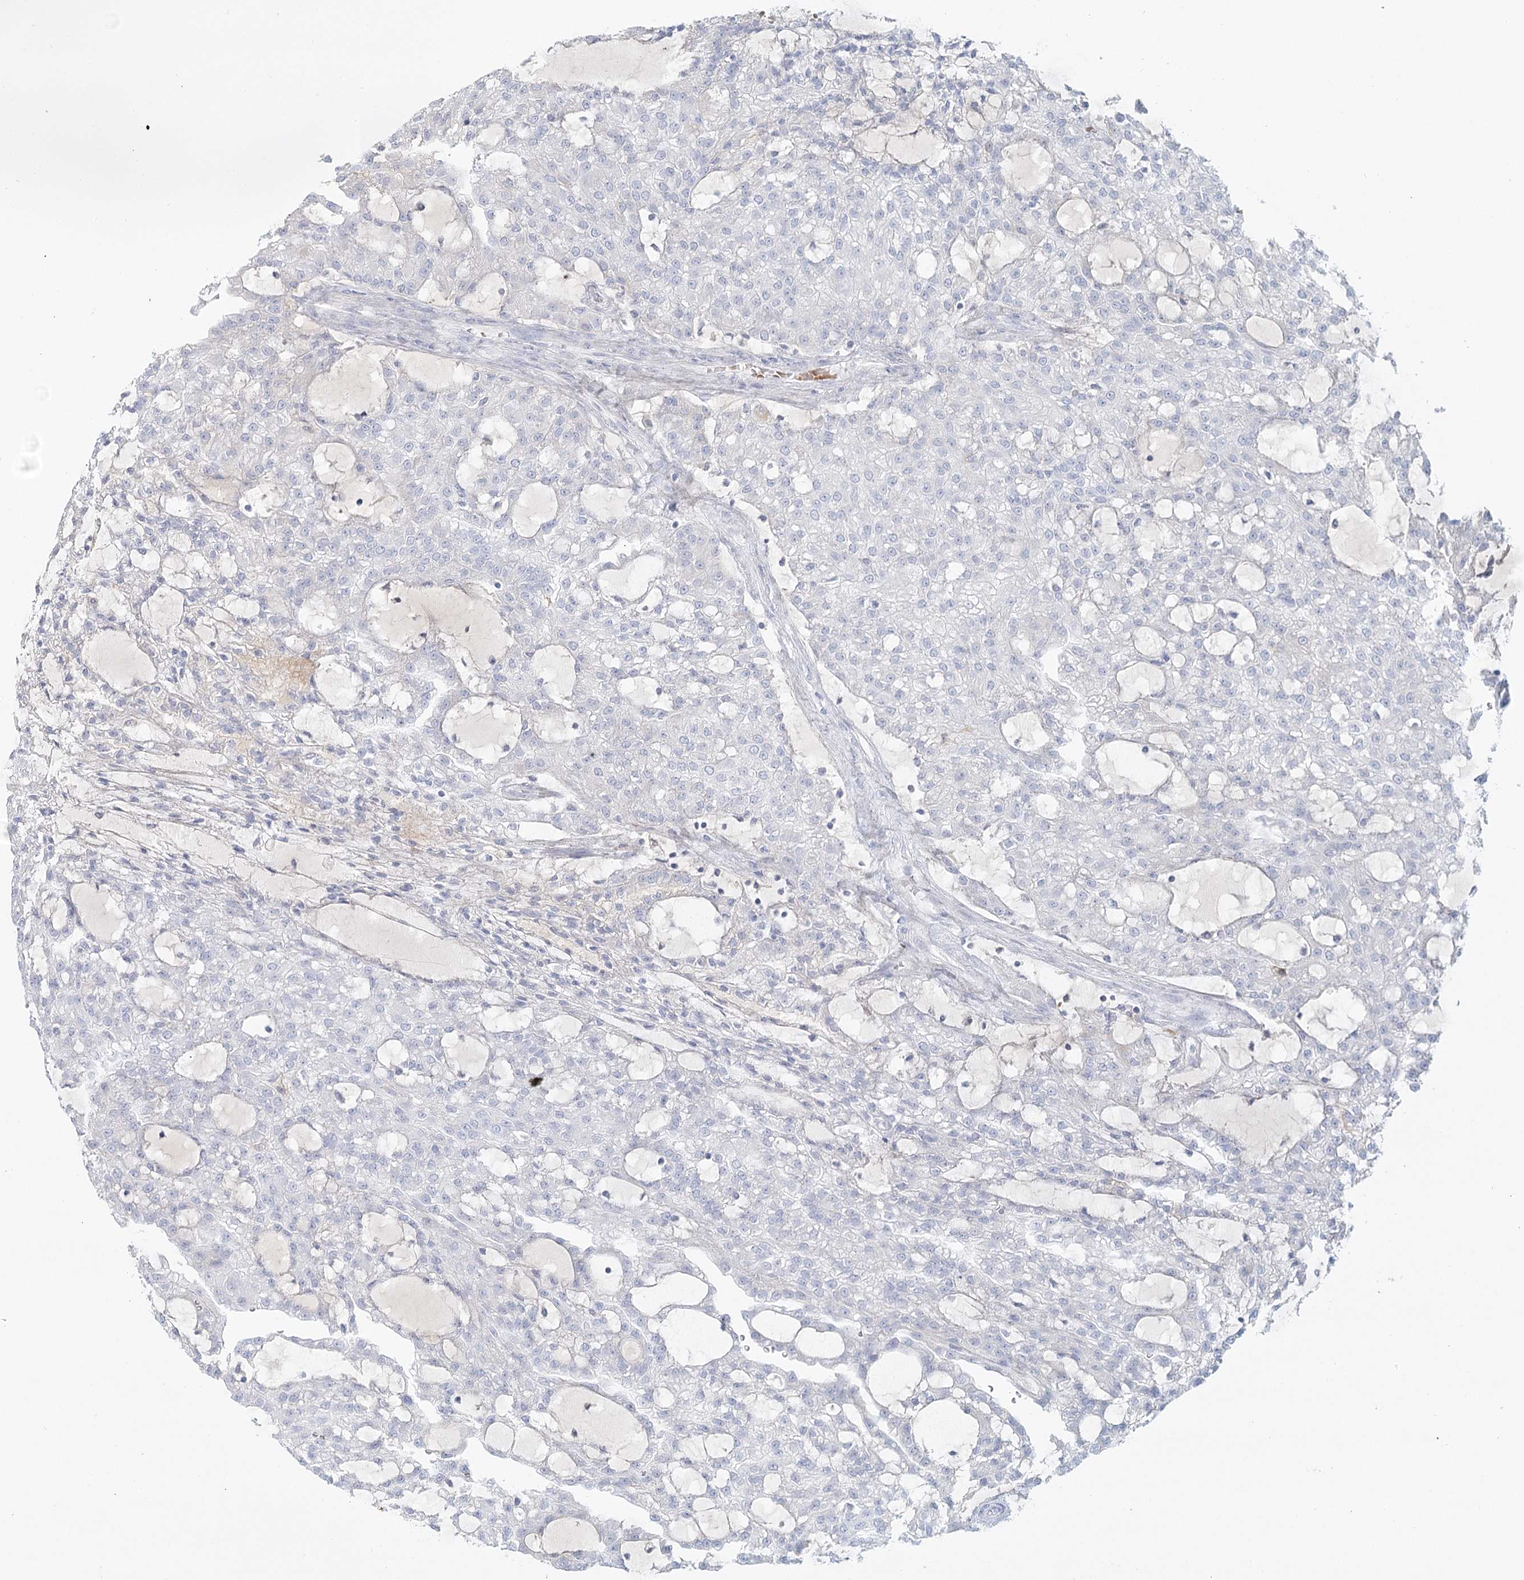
{"staining": {"intensity": "negative", "quantity": "none", "location": "none"}, "tissue": "renal cancer", "cell_type": "Tumor cells", "image_type": "cancer", "snomed": [{"axis": "morphology", "description": "Adenocarcinoma, NOS"}, {"axis": "topography", "description": "Kidney"}], "caption": "This histopathology image is of adenocarcinoma (renal) stained with immunohistochemistry (IHC) to label a protein in brown with the nuclei are counter-stained blue. There is no expression in tumor cells. The staining is performed using DAB brown chromogen with nuclei counter-stained in using hematoxylin.", "gene": "DMGDH", "patient": {"sex": "male", "age": 63}}